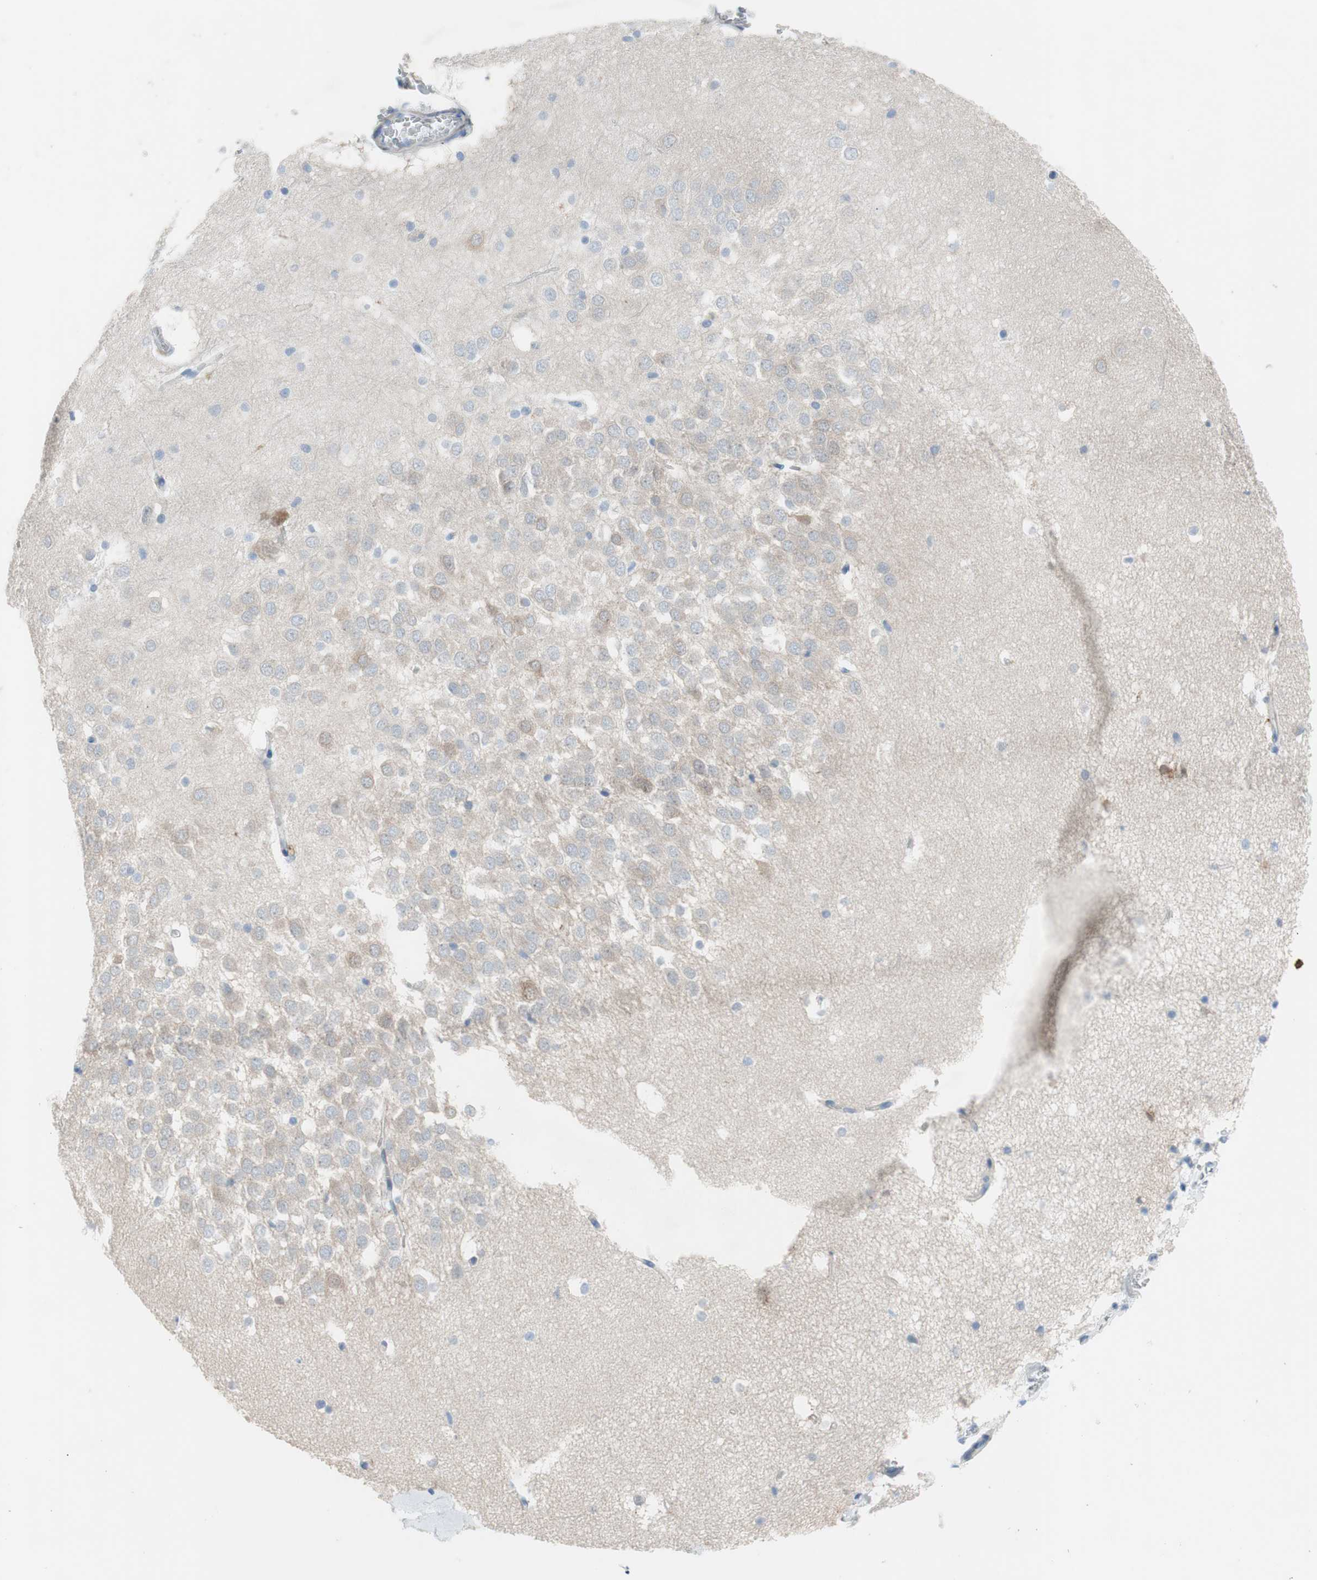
{"staining": {"intensity": "negative", "quantity": "none", "location": "none"}, "tissue": "hippocampus", "cell_type": "Glial cells", "image_type": "normal", "snomed": [{"axis": "morphology", "description": "Normal tissue, NOS"}, {"axis": "topography", "description": "Hippocampus"}], "caption": "High power microscopy micrograph of an IHC micrograph of unremarkable hippocampus, revealing no significant staining in glial cells. (DAB (3,3'-diaminobenzidine) IHC with hematoxylin counter stain).", "gene": "FDFT1", "patient": {"sex": "male", "age": 45}}